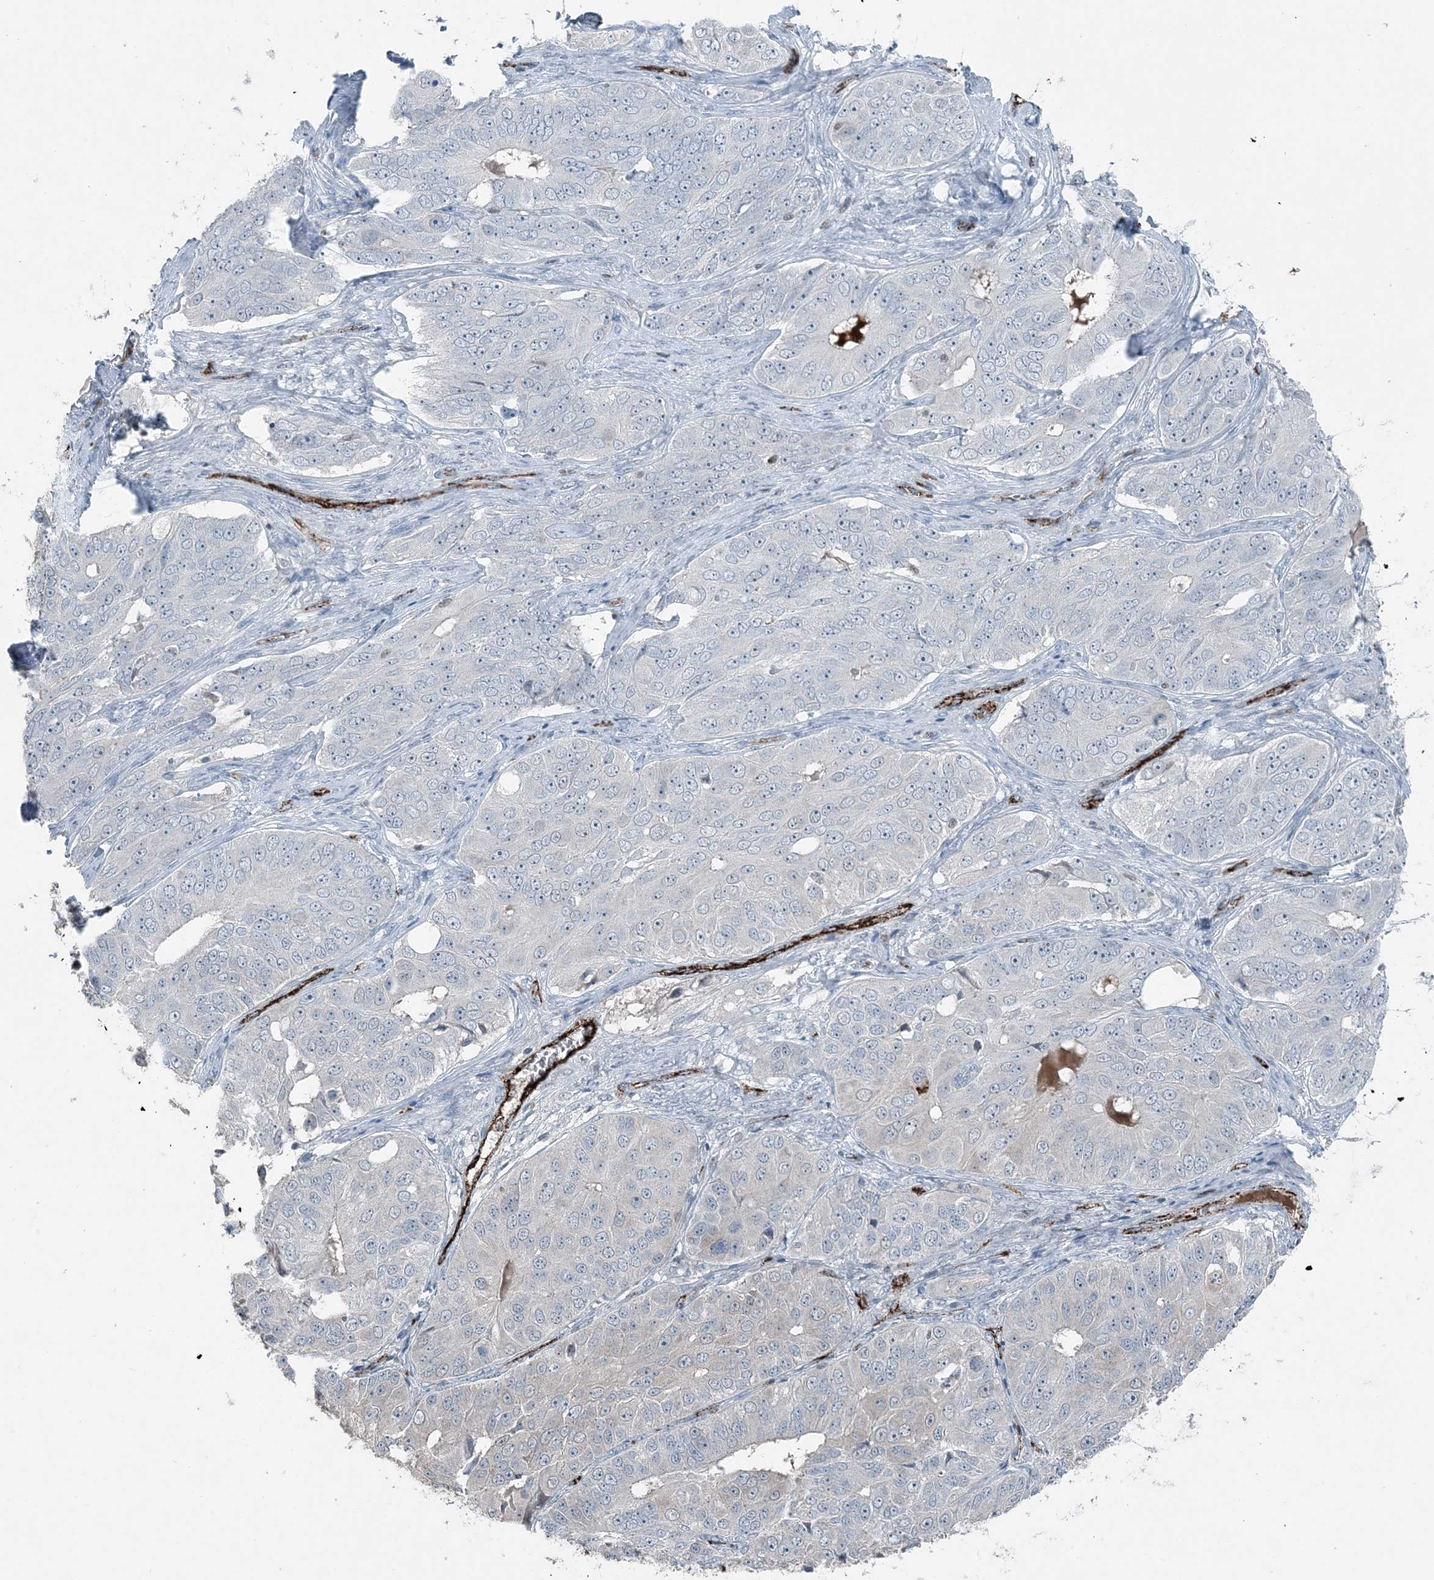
{"staining": {"intensity": "negative", "quantity": "none", "location": "none"}, "tissue": "ovarian cancer", "cell_type": "Tumor cells", "image_type": "cancer", "snomed": [{"axis": "morphology", "description": "Carcinoma, endometroid"}, {"axis": "topography", "description": "Ovary"}], "caption": "Image shows no significant protein staining in tumor cells of endometroid carcinoma (ovarian).", "gene": "ELOVL7", "patient": {"sex": "female", "age": 51}}